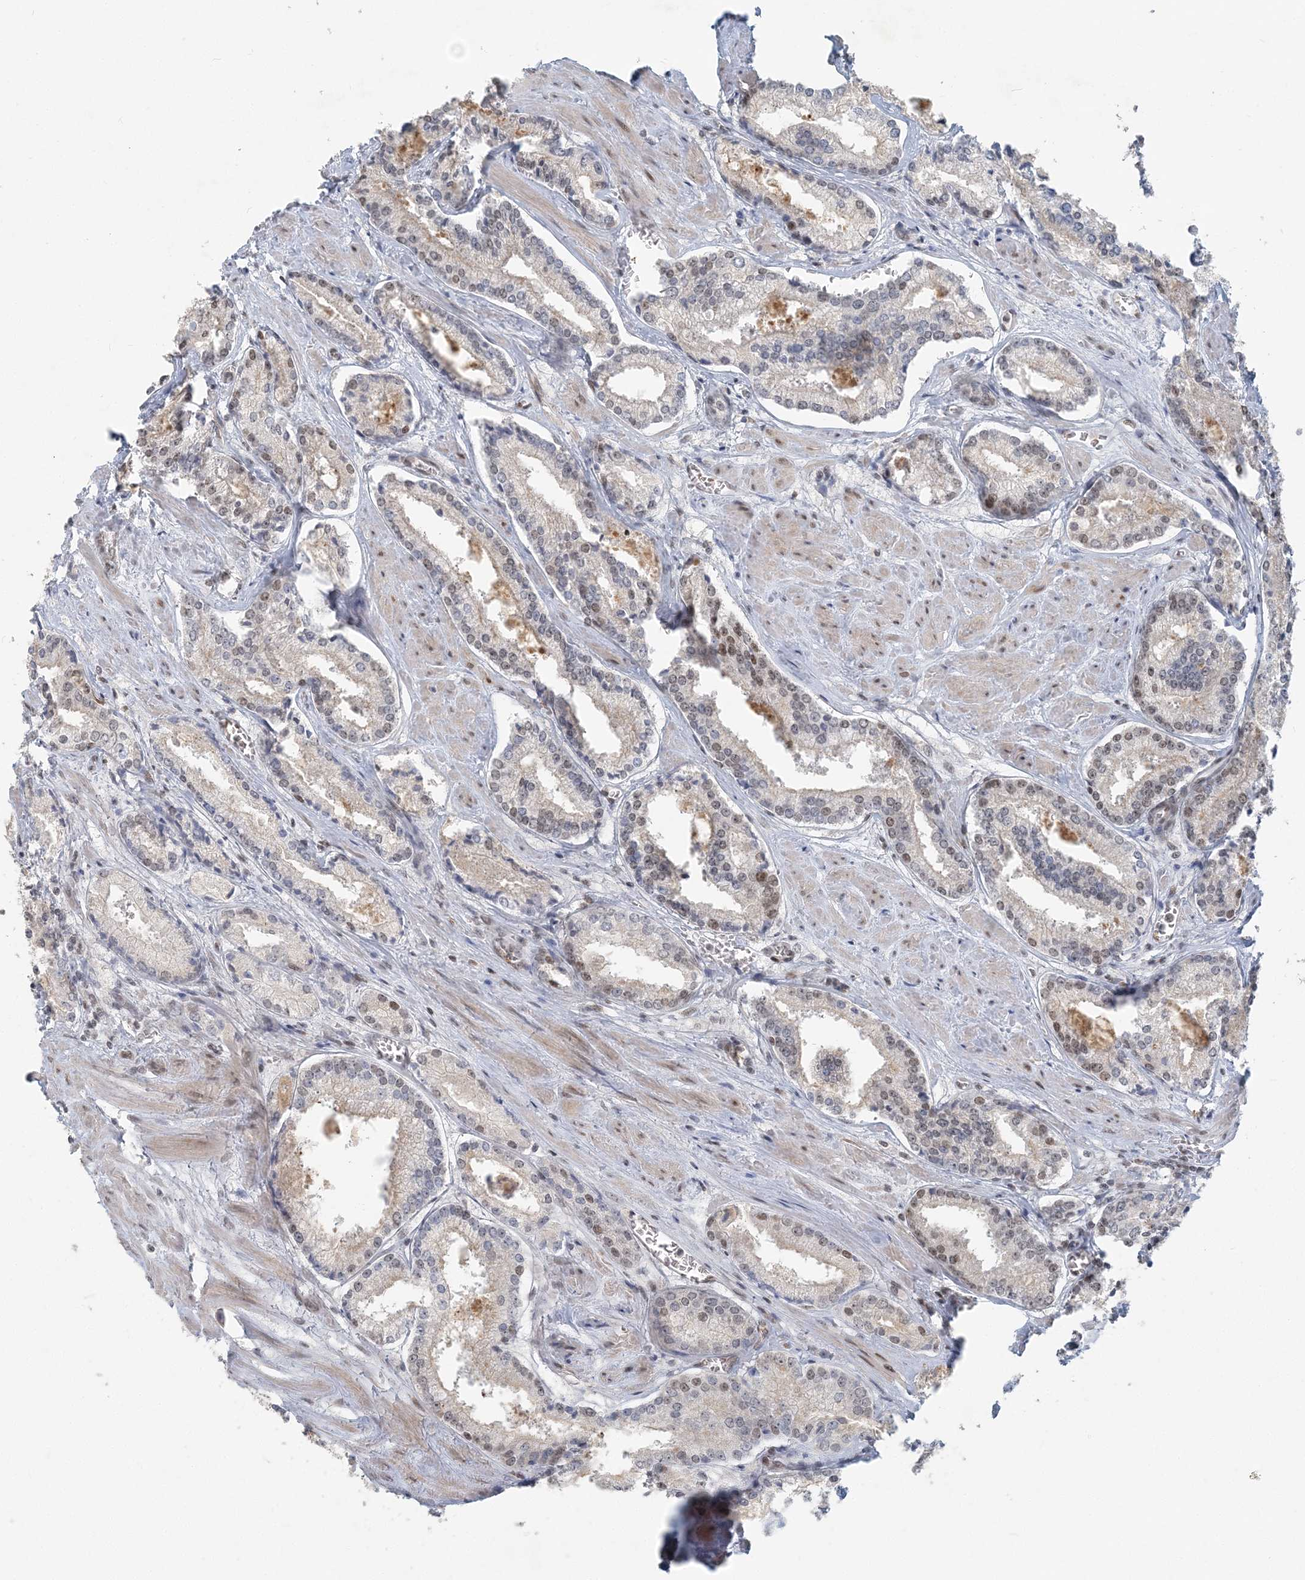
{"staining": {"intensity": "moderate", "quantity": "<25%", "location": "nuclear"}, "tissue": "prostate cancer", "cell_type": "Tumor cells", "image_type": "cancer", "snomed": [{"axis": "morphology", "description": "Adenocarcinoma, Low grade"}, {"axis": "topography", "description": "Prostate"}], "caption": "A brown stain shows moderate nuclear staining of a protein in prostate low-grade adenocarcinoma tumor cells.", "gene": "BAZ1B", "patient": {"sex": "male", "age": 54}}